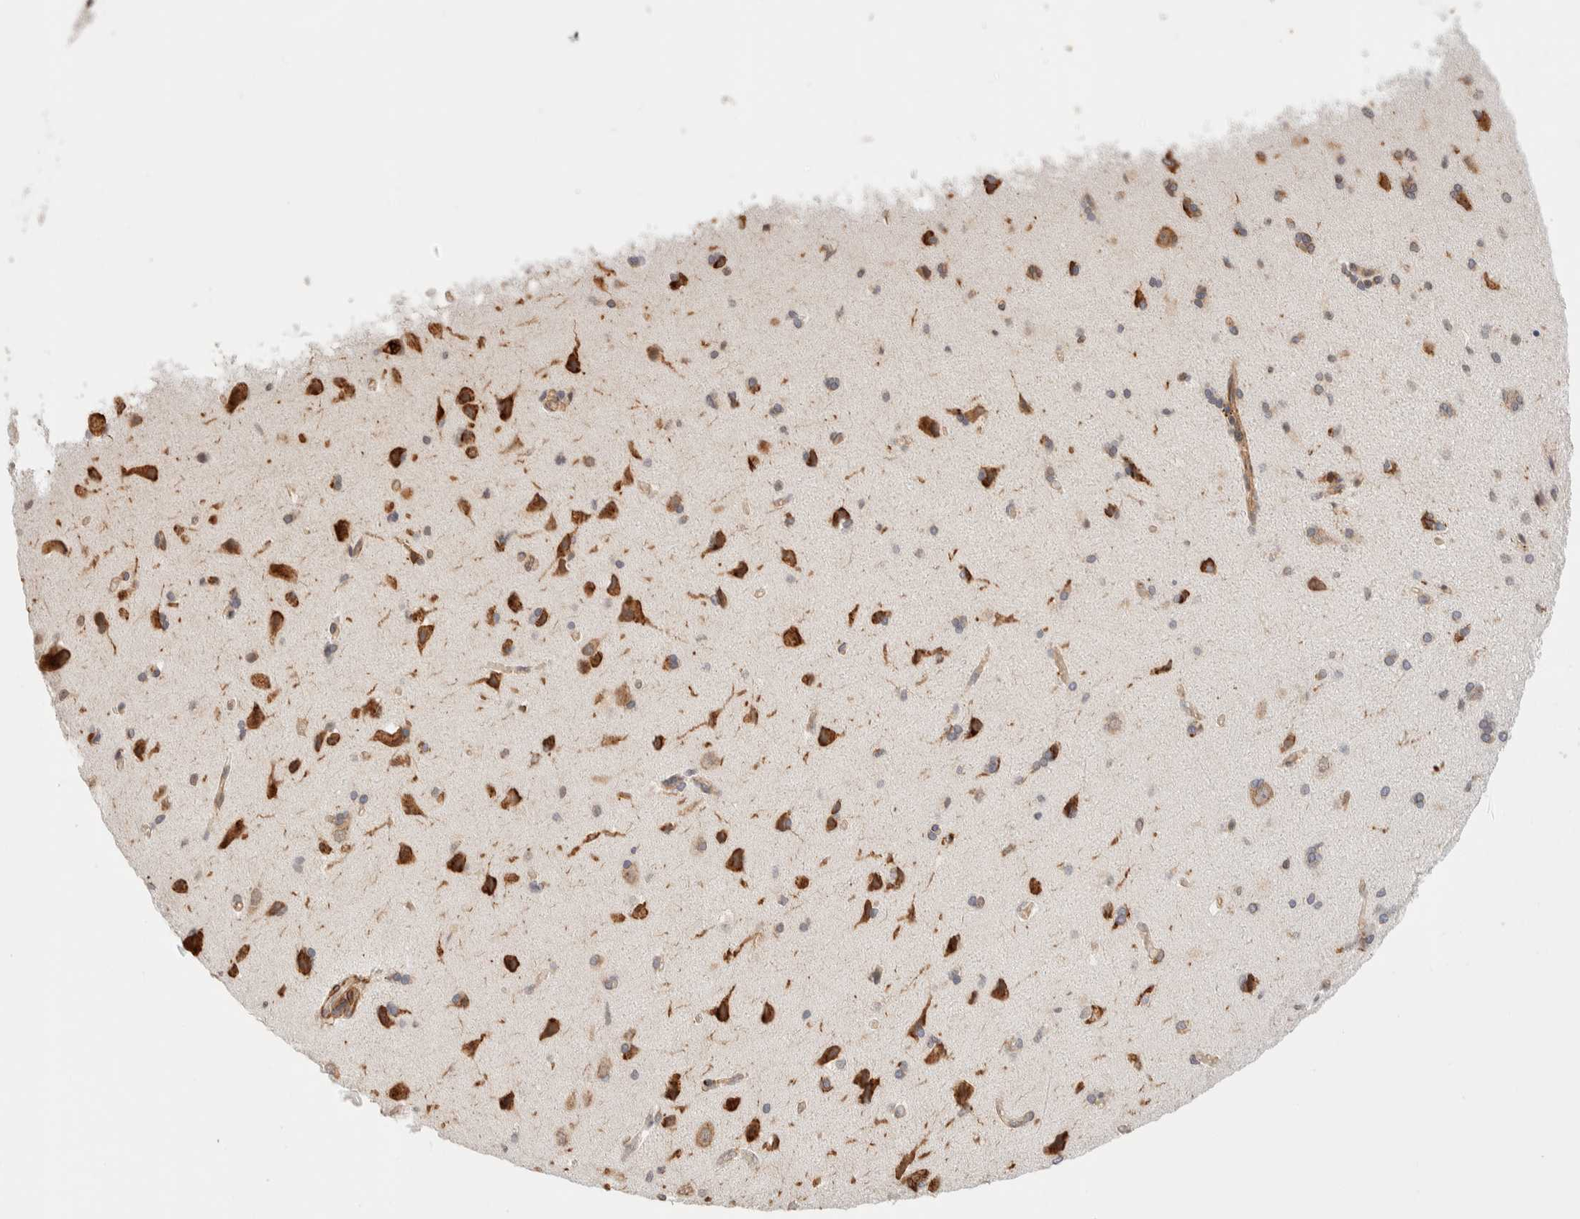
{"staining": {"intensity": "weak", "quantity": ">75%", "location": "cytoplasmic/membranous"}, "tissue": "cerebral cortex", "cell_type": "Endothelial cells", "image_type": "normal", "snomed": [{"axis": "morphology", "description": "Normal tissue, NOS"}, {"axis": "topography", "description": "Cerebral cortex"}], "caption": "Protein staining by IHC exhibits weak cytoplasmic/membranous staining in about >75% of endothelial cells in normal cerebral cortex. Immunohistochemistry (ihc) stains the protein of interest in brown and the nuclei are stained blue.", "gene": "INTS1", "patient": {"sex": "male", "age": 62}}